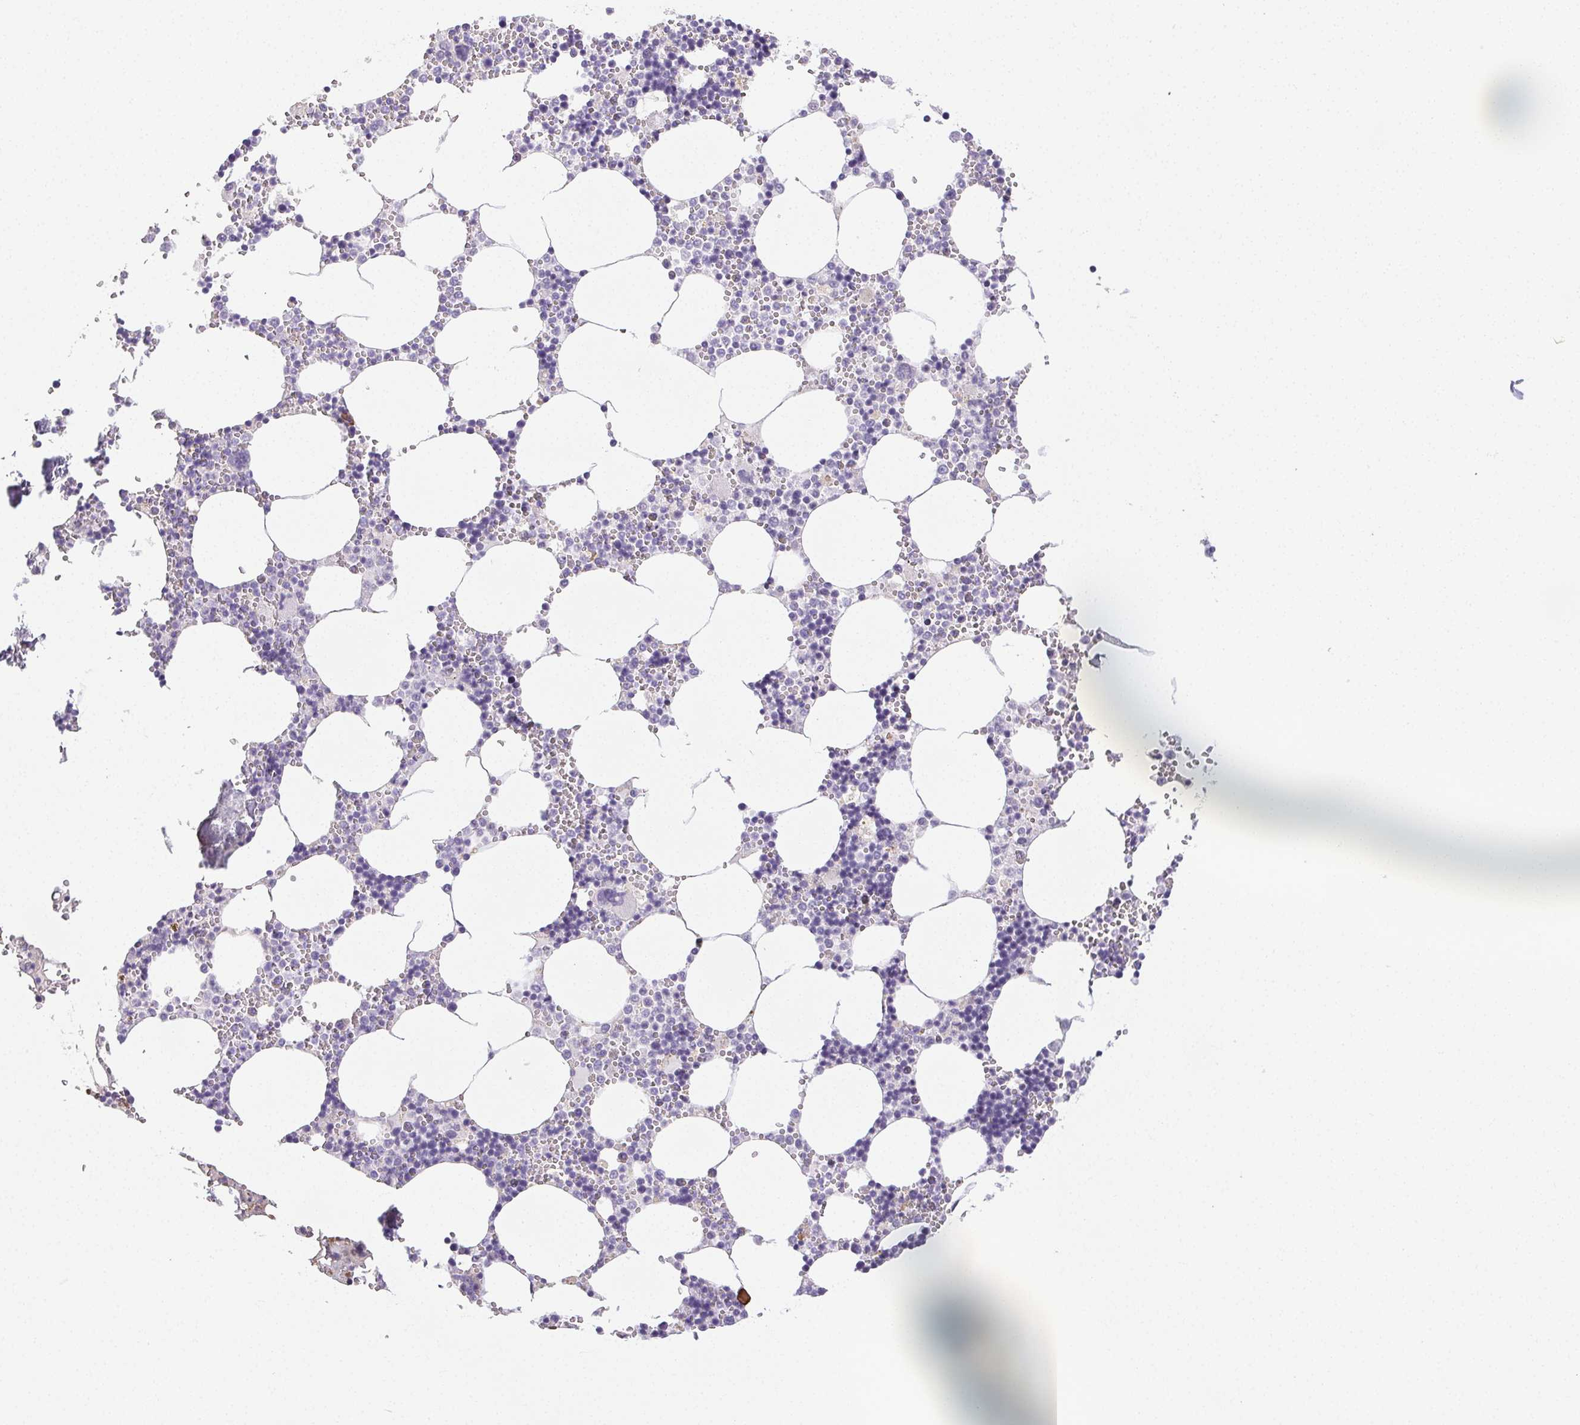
{"staining": {"intensity": "moderate", "quantity": "<25%", "location": "cytoplasmic/membranous"}, "tissue": "bone marrow", "cell_type": "Hematopoietic cells", "image_type": "normal", "snomed": [{"axis": "morphology", "description": "Normal tissue, NOS"}, {"axis": "topography", "description": "Bone marrow"}], "caption": "Protein expression by immunohistochemistry exhibits moderate cytoplasmic/membranous staining in about <25% of hematopoietic cells in benign bone marrow.", "gene": "VTN", "patient": {"sex": "male", "age": 54}}